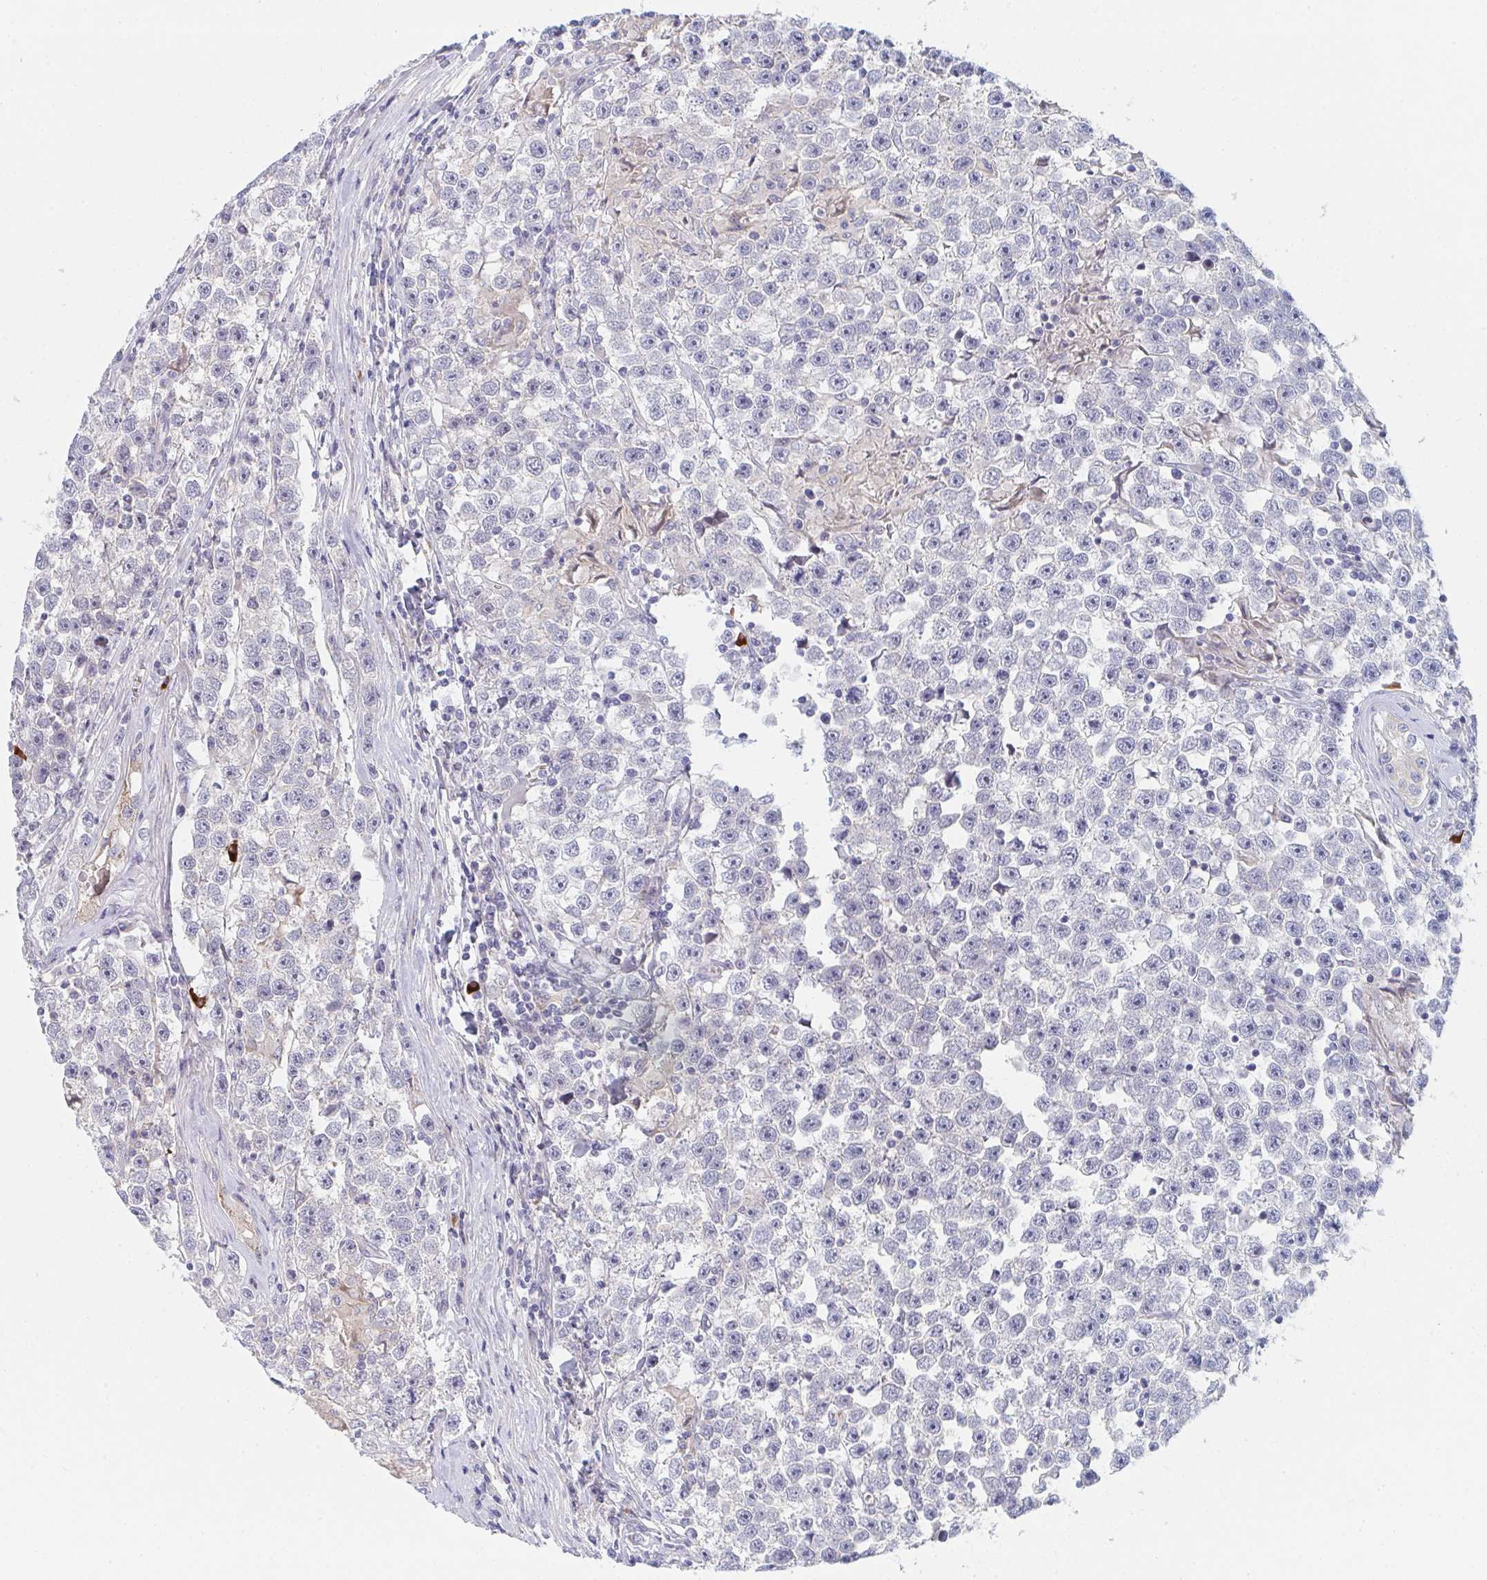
{"staining": {"intensity": "negative", "quantity": "none", "location": "none"}, "tissue": "testis cancer", "cell_type": "Tumor cells", "image_type": "cancer", "snomed": [{"axis": "morphology", "description": "Seminoma, NOS"}, {"axis": "topography", "description": "Testis"}], "caption": "DAB immunohistochemical staining of human seminoma (testis) demonstrates no significant staining in tumor cells.", "gene": "TNFSF4", "patient": {"sex": "male", "age": 31}}